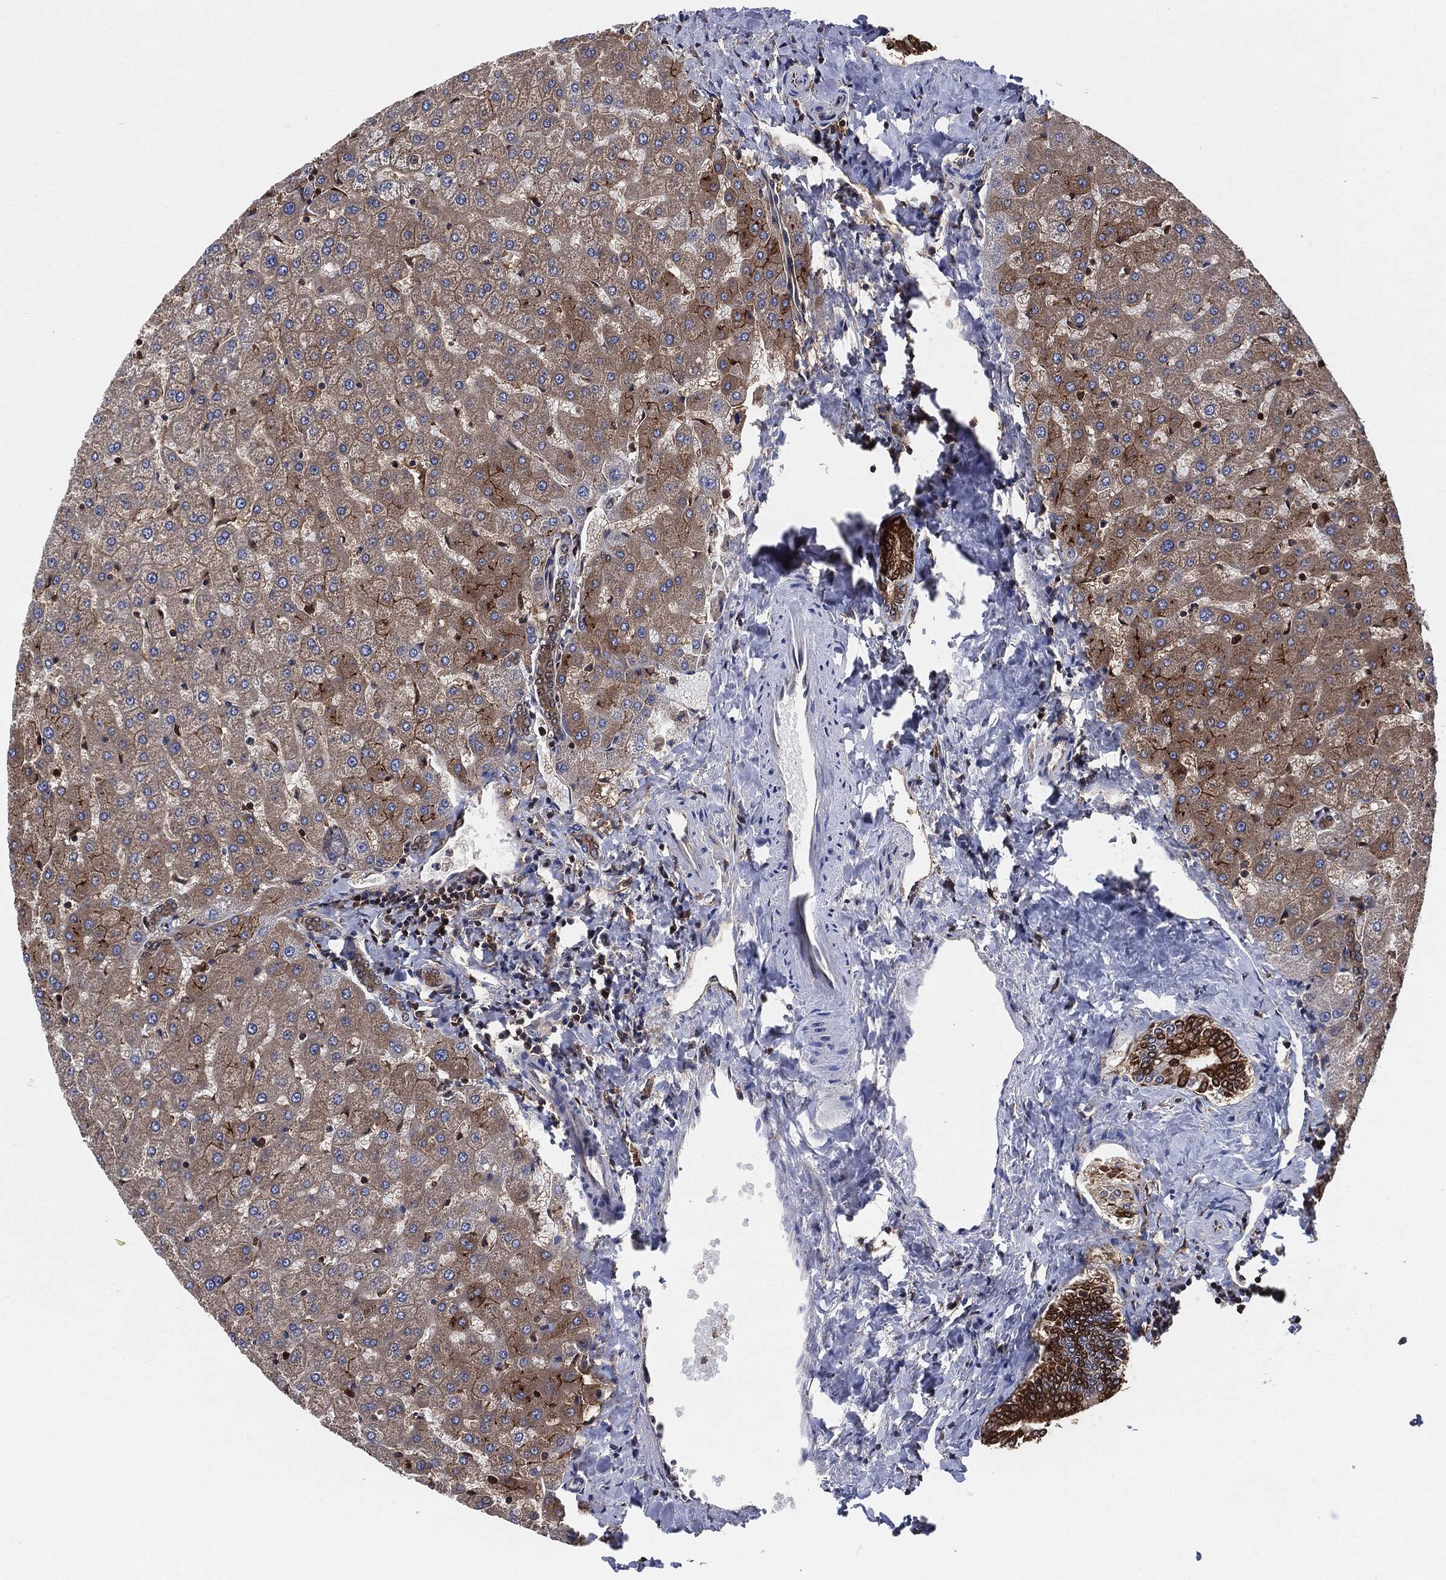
{"staining": {"intensity": "moderate", "quantity": ">75%", "location": "cytoplasmic/membranous"}, "tissue": "liver", "cell_type": "Cholangiocytes", "image_type": "normal", "snomed": [{"axis": "morphology", "description": "Normal tissue, NOS"}, {"axis": "topography", "description": "Liver"}], "caption": "Protein expression analysis of benign liver shows moderate cytoplasmic/membranous positivity in approximately >75% of cholangiocytes.", "gene": "XPNPEP1", "patient": {"sex": "female", "age": 50}}